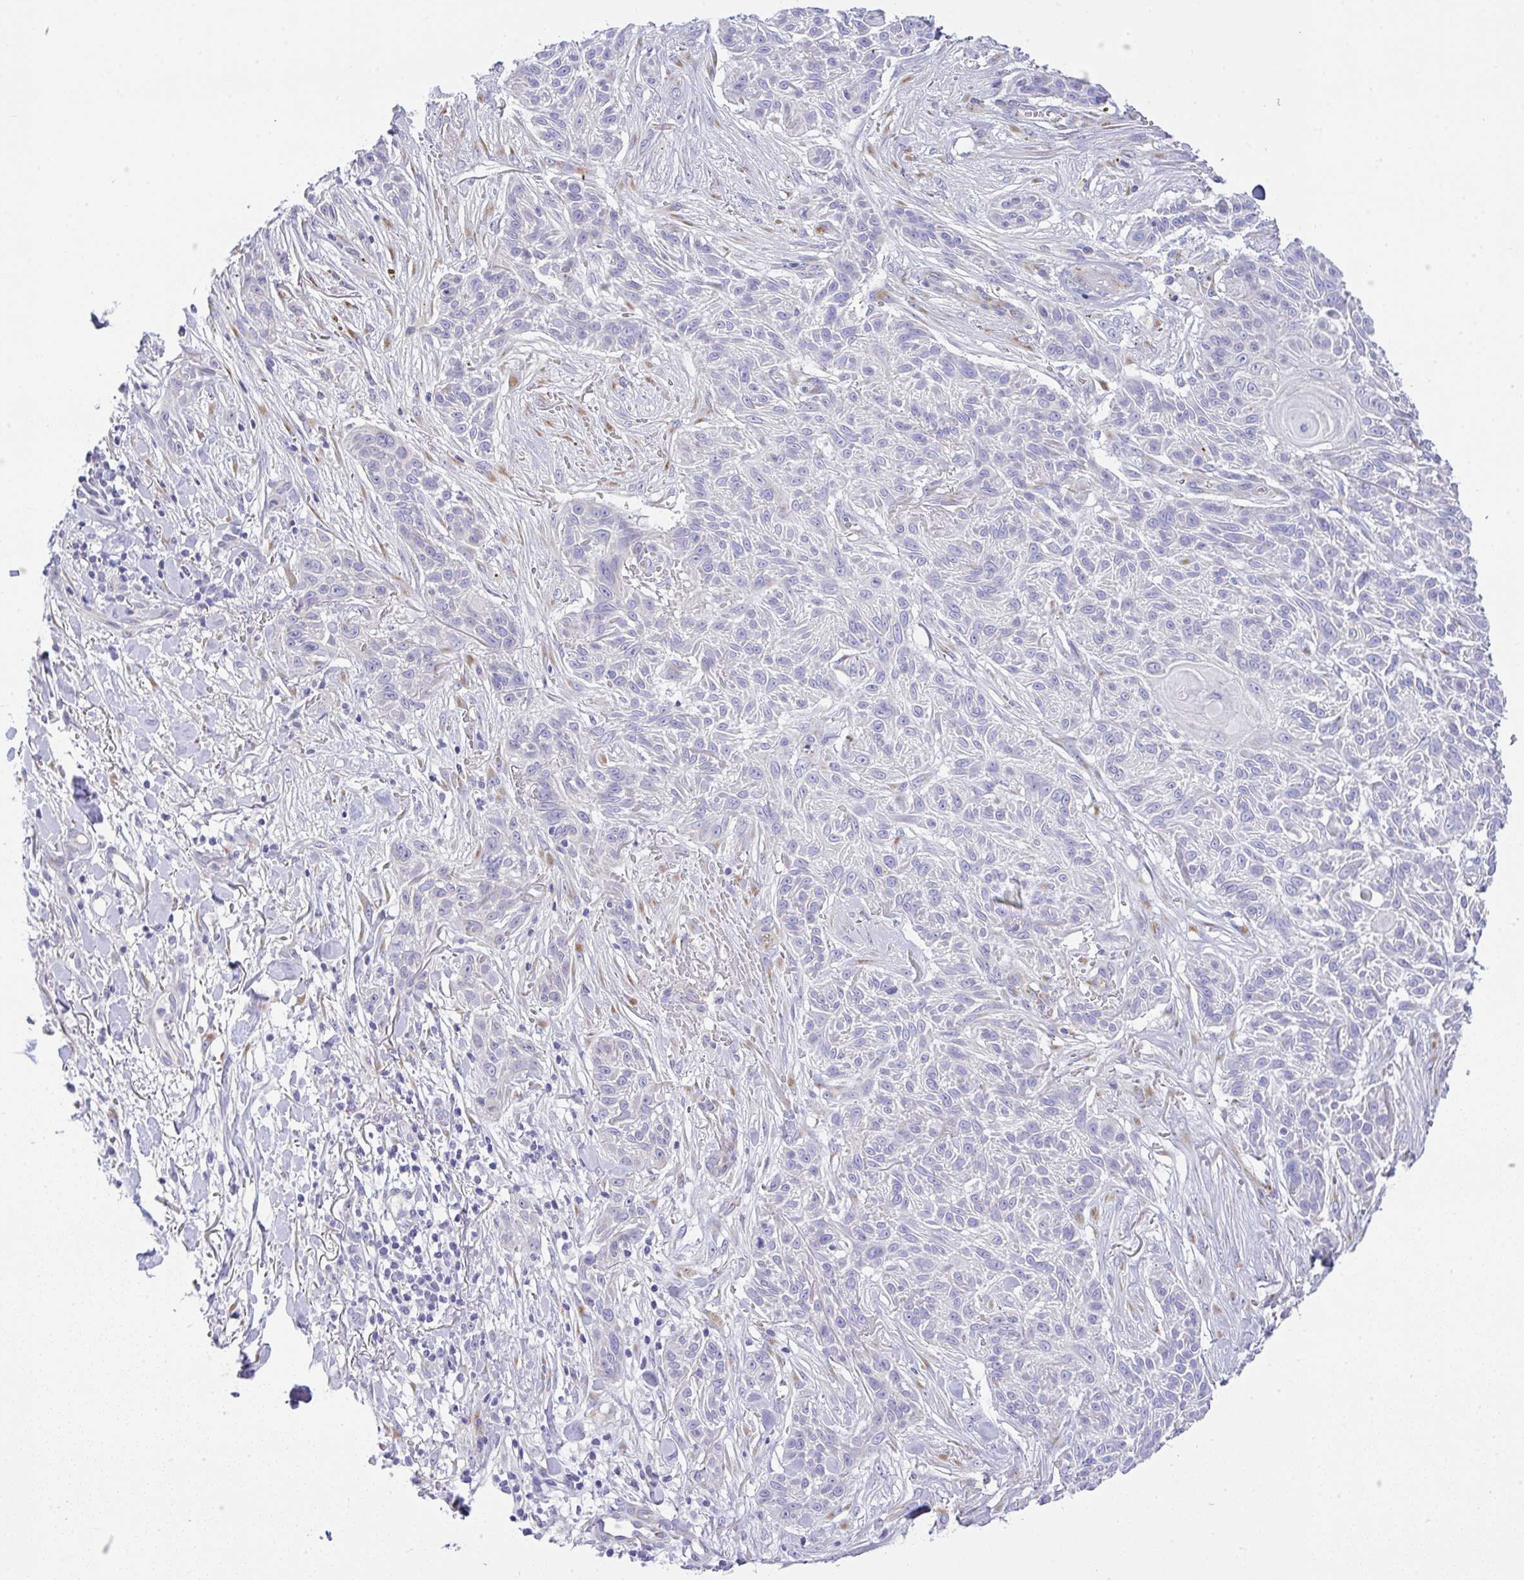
{"staining": {"intensity": "negative", "quantity": "none", "location": "none"}, "tissue": "skin cancer", "cell_type": "Tumor cells", "image_type": "cancer", "snomed": [{"axis": "morphology", "description": "Squamous cell carcinoma, NOS"}, {"axis": "topography", "description": "Skin"}], "caption": "Photomicrograph shows no protein expression in tumor cells of skin squamous cell carcinoma tissue.", "gene": "FAM177A1", "patient": {"sex": "male", "age": 86}}